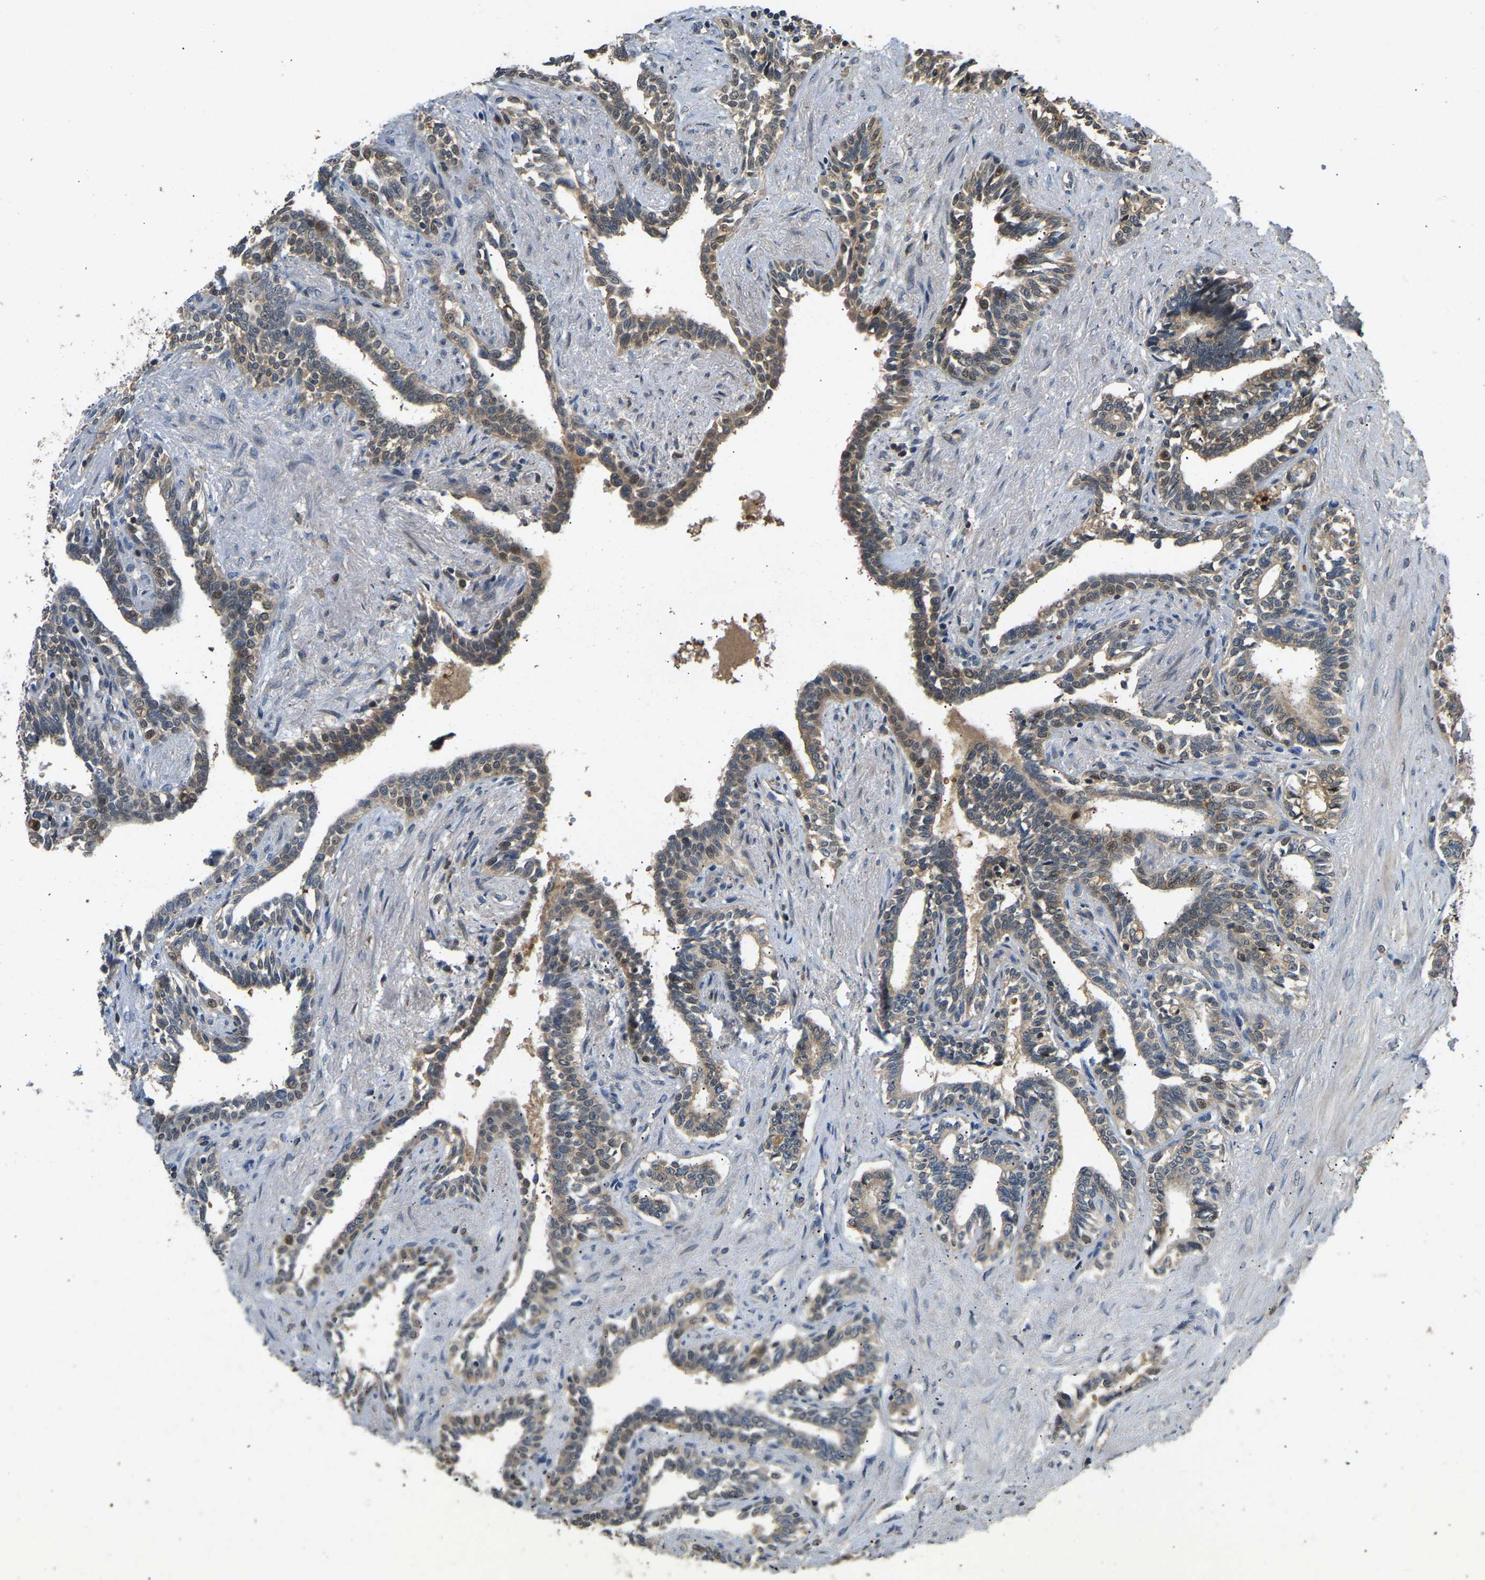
{"staining": {"intensity": "strong", "quantity": "<25%", "location": "cytoplasmic/membranous"}, "tissue": "seminal vesicle", "cell_type": "Glandular cells", "image_type": "normal", "snomed": [{"axis": "morphology", "description": "Normal tissue, NOS"}, {"axis": "morphology", "description": "Adenocarcinoma, High grade"}, {"axis": "topography", "description": "Prostate"}, {"axis": "topography", "description": "Seminal veicle"}], "caption": "Immunohistochemical staining of normal seminal vesicle demonstrates medium levels of strong cytoplasmic/membranous staining in about <25% of glandular cells. The staining was performed using DAB, with brown indicating positive protein expression. Nuclei are stained blue with hematoxylin.", "gene": "TUFM", "patient": {"sex": "male", "age": 55}}